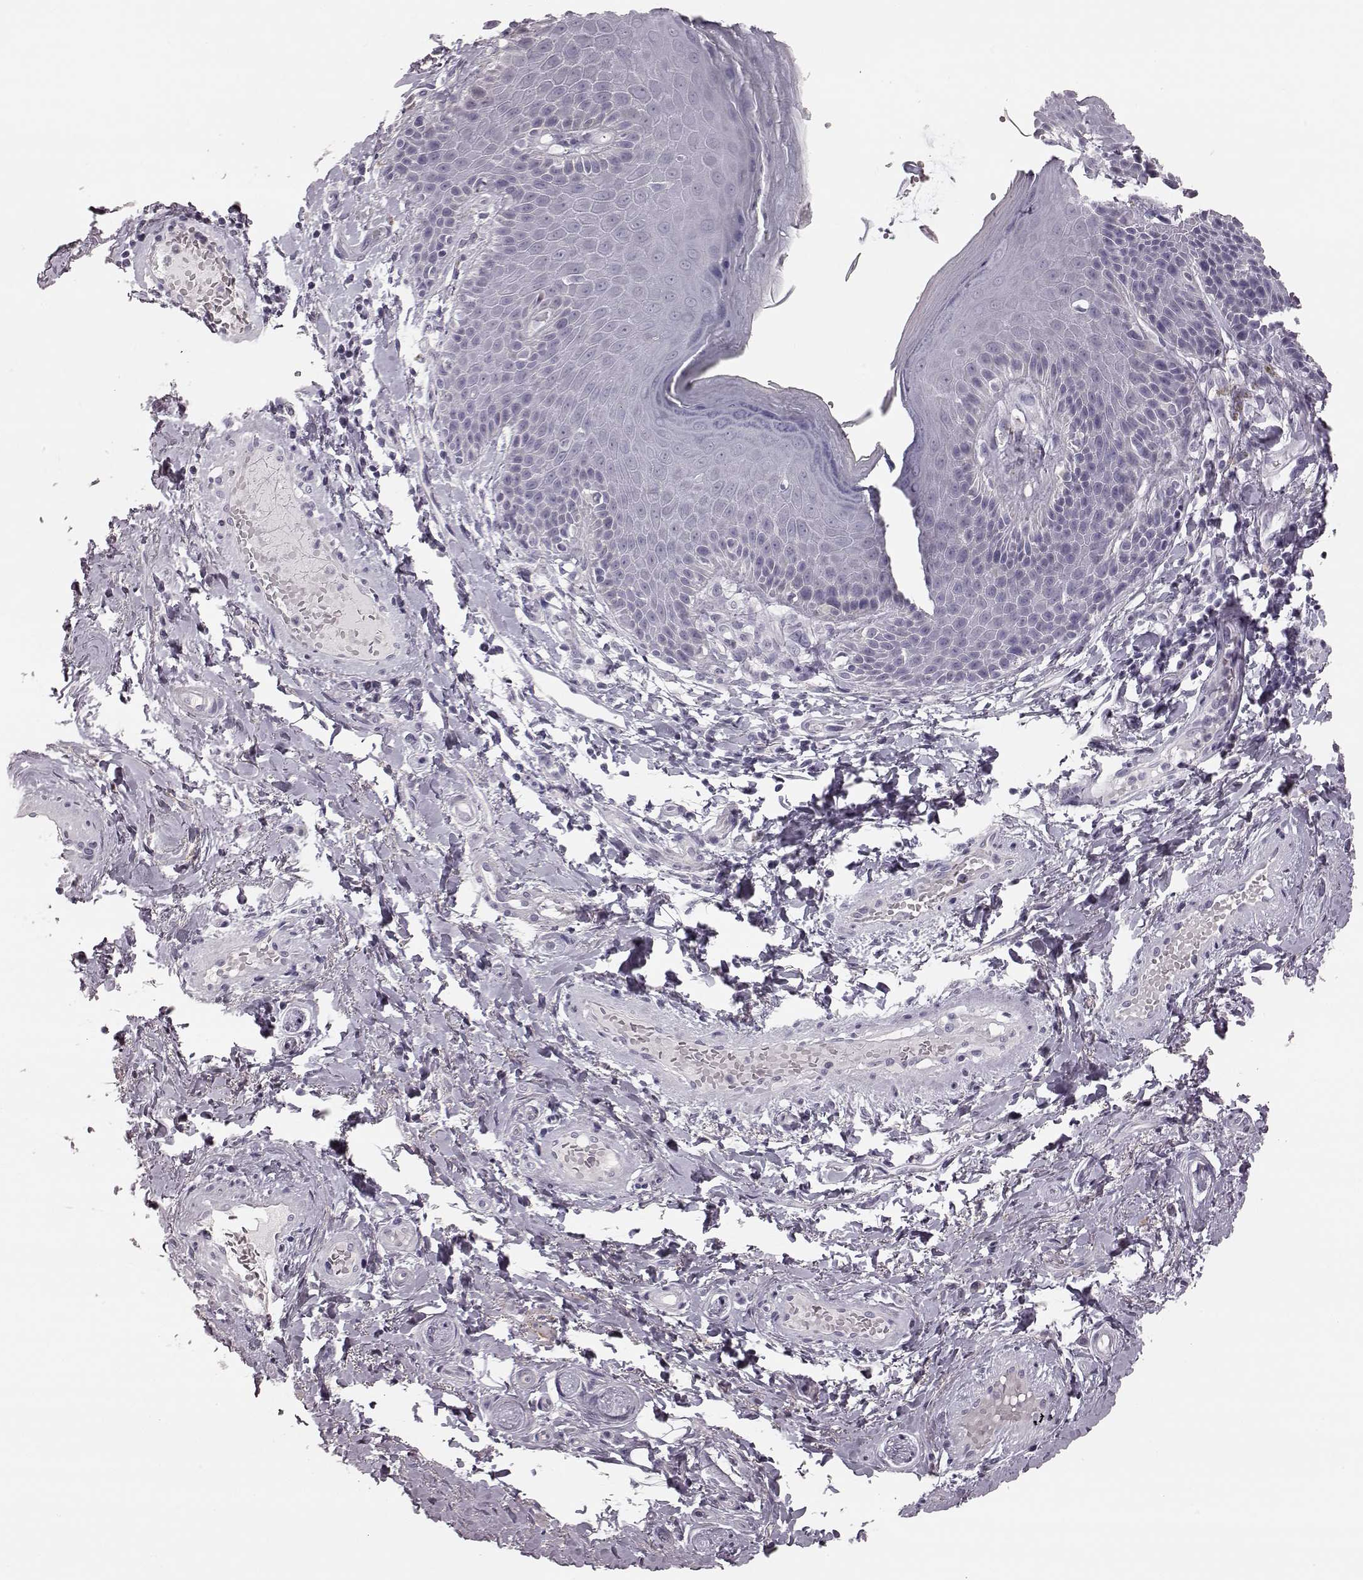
{"staining": {"intensity": "negative", "quantity": "none", "location": "none"}, "tissue": "skin", "cell_type": "Epidermal cells", "image_type": "normal", "snomed": [{"axis": "morphology", "description": "Normal tissue, NOS"}, {"axis": "topography", "description": "Anal"}, {"axis": "topography", "description": "Peripheral nerve tissue"}], "caption": "An immunohistochemistry micrograph of benign skin is shown. There is no staining in epidermal cells of skin. (DAB (3,3'-diaminobenzidine) immunohistochemistry (IHC) with hematoxylin counter stain).", "gene": "ZNF433", "patient": {"sex": "male", "age": 51}}